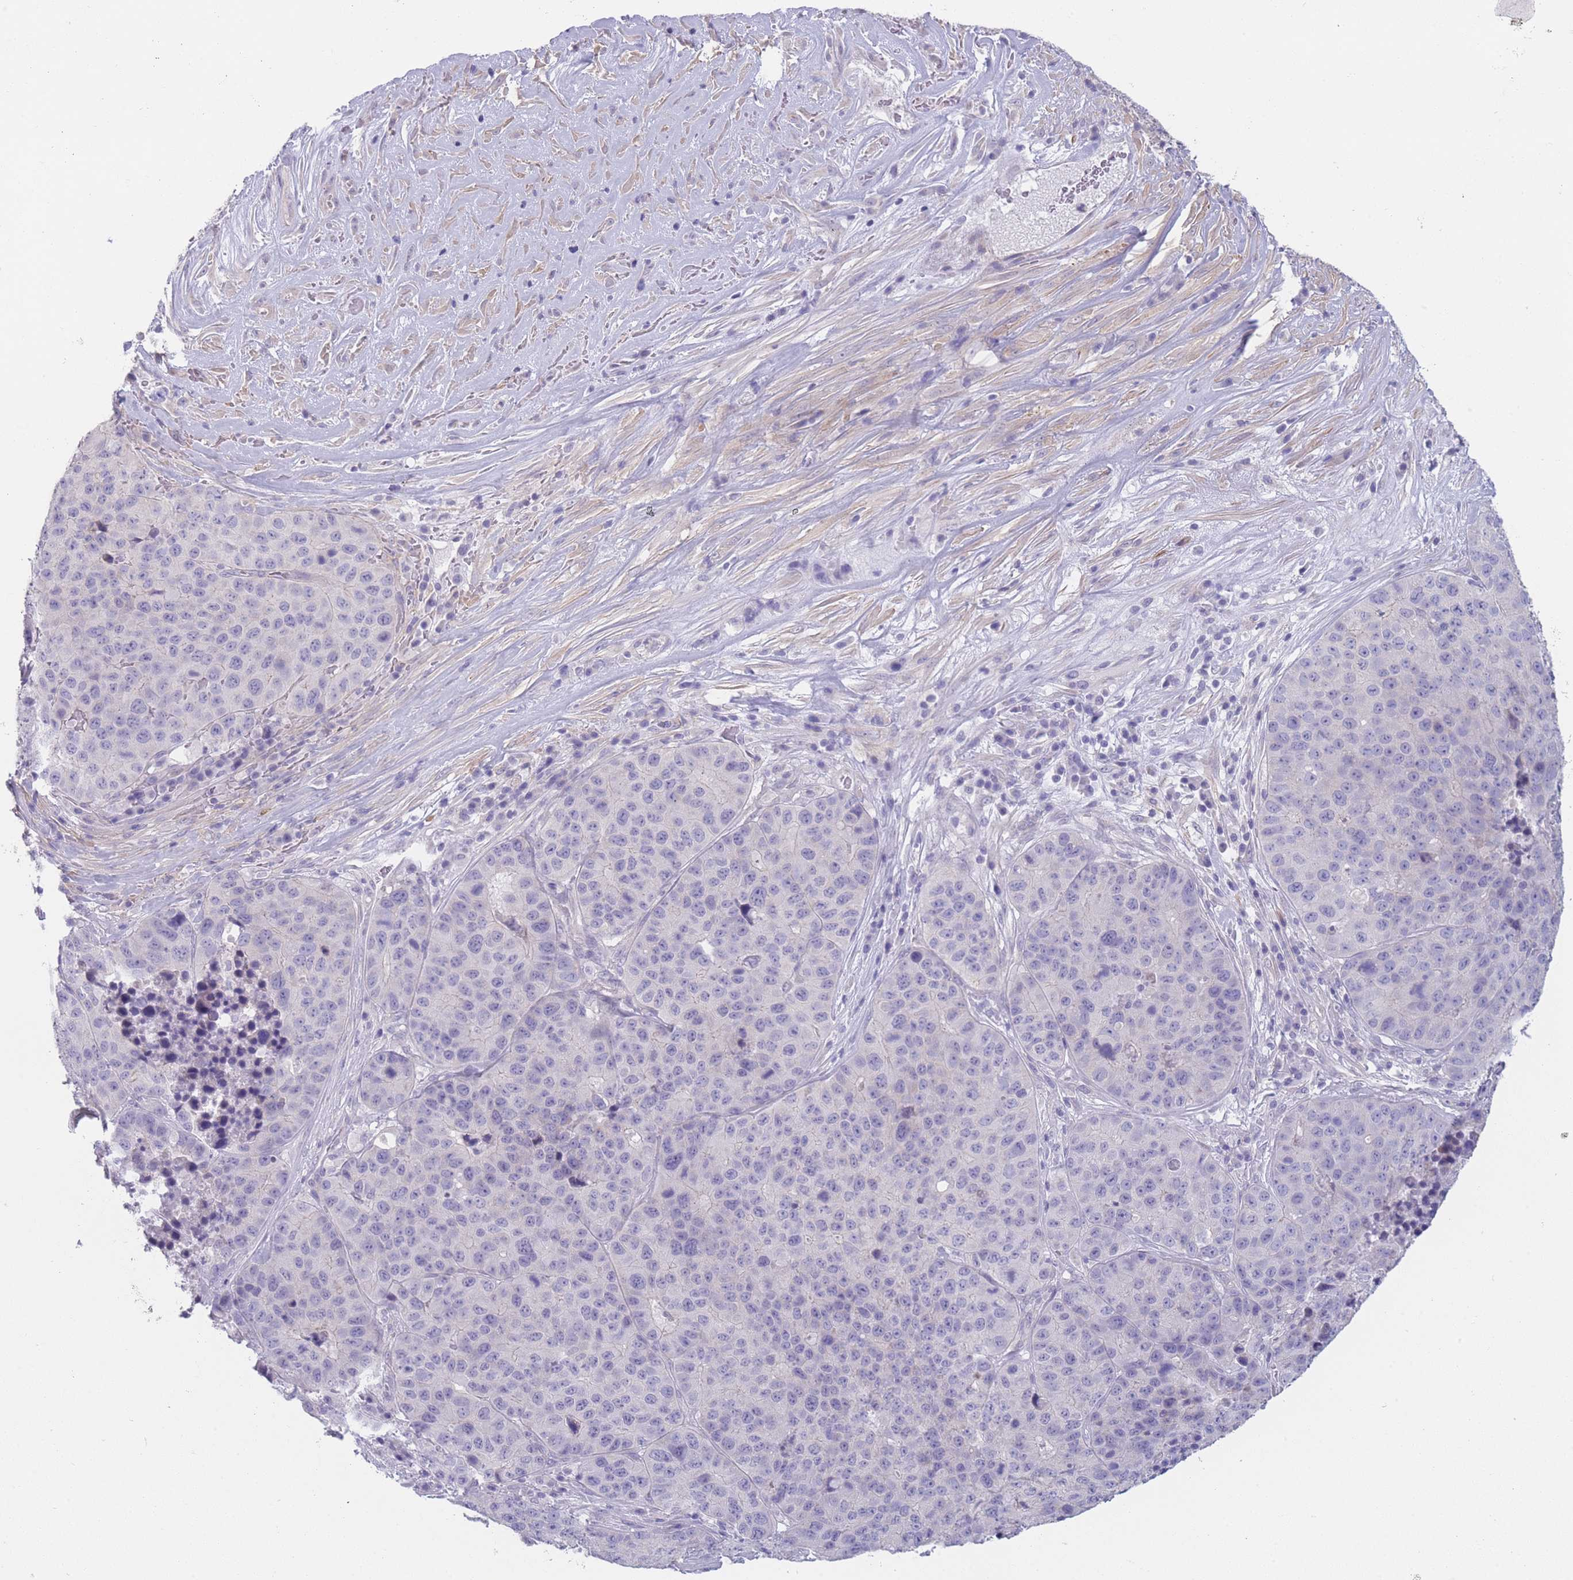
{"staining": {"intensity": "negative", "quantity": "none", "location": "none"}, "tissue": "stomach cancer", "cell_type": "Tumor cells", "image_type": "cancer", "snomed": [{"axis": "morphology", "description": "Adenocarcinoma, NOS"}, {"axis": "topography", "description": "Stomach"}], "caption": "Histopathology image shows no significant protein expression in tumor cells of stomach cancer. (DAB immunohistochemistry (IHC) with hematoxylin counter stain).", "gene": "DCANP1", "patient": {"sex": "male", "age": 71}}